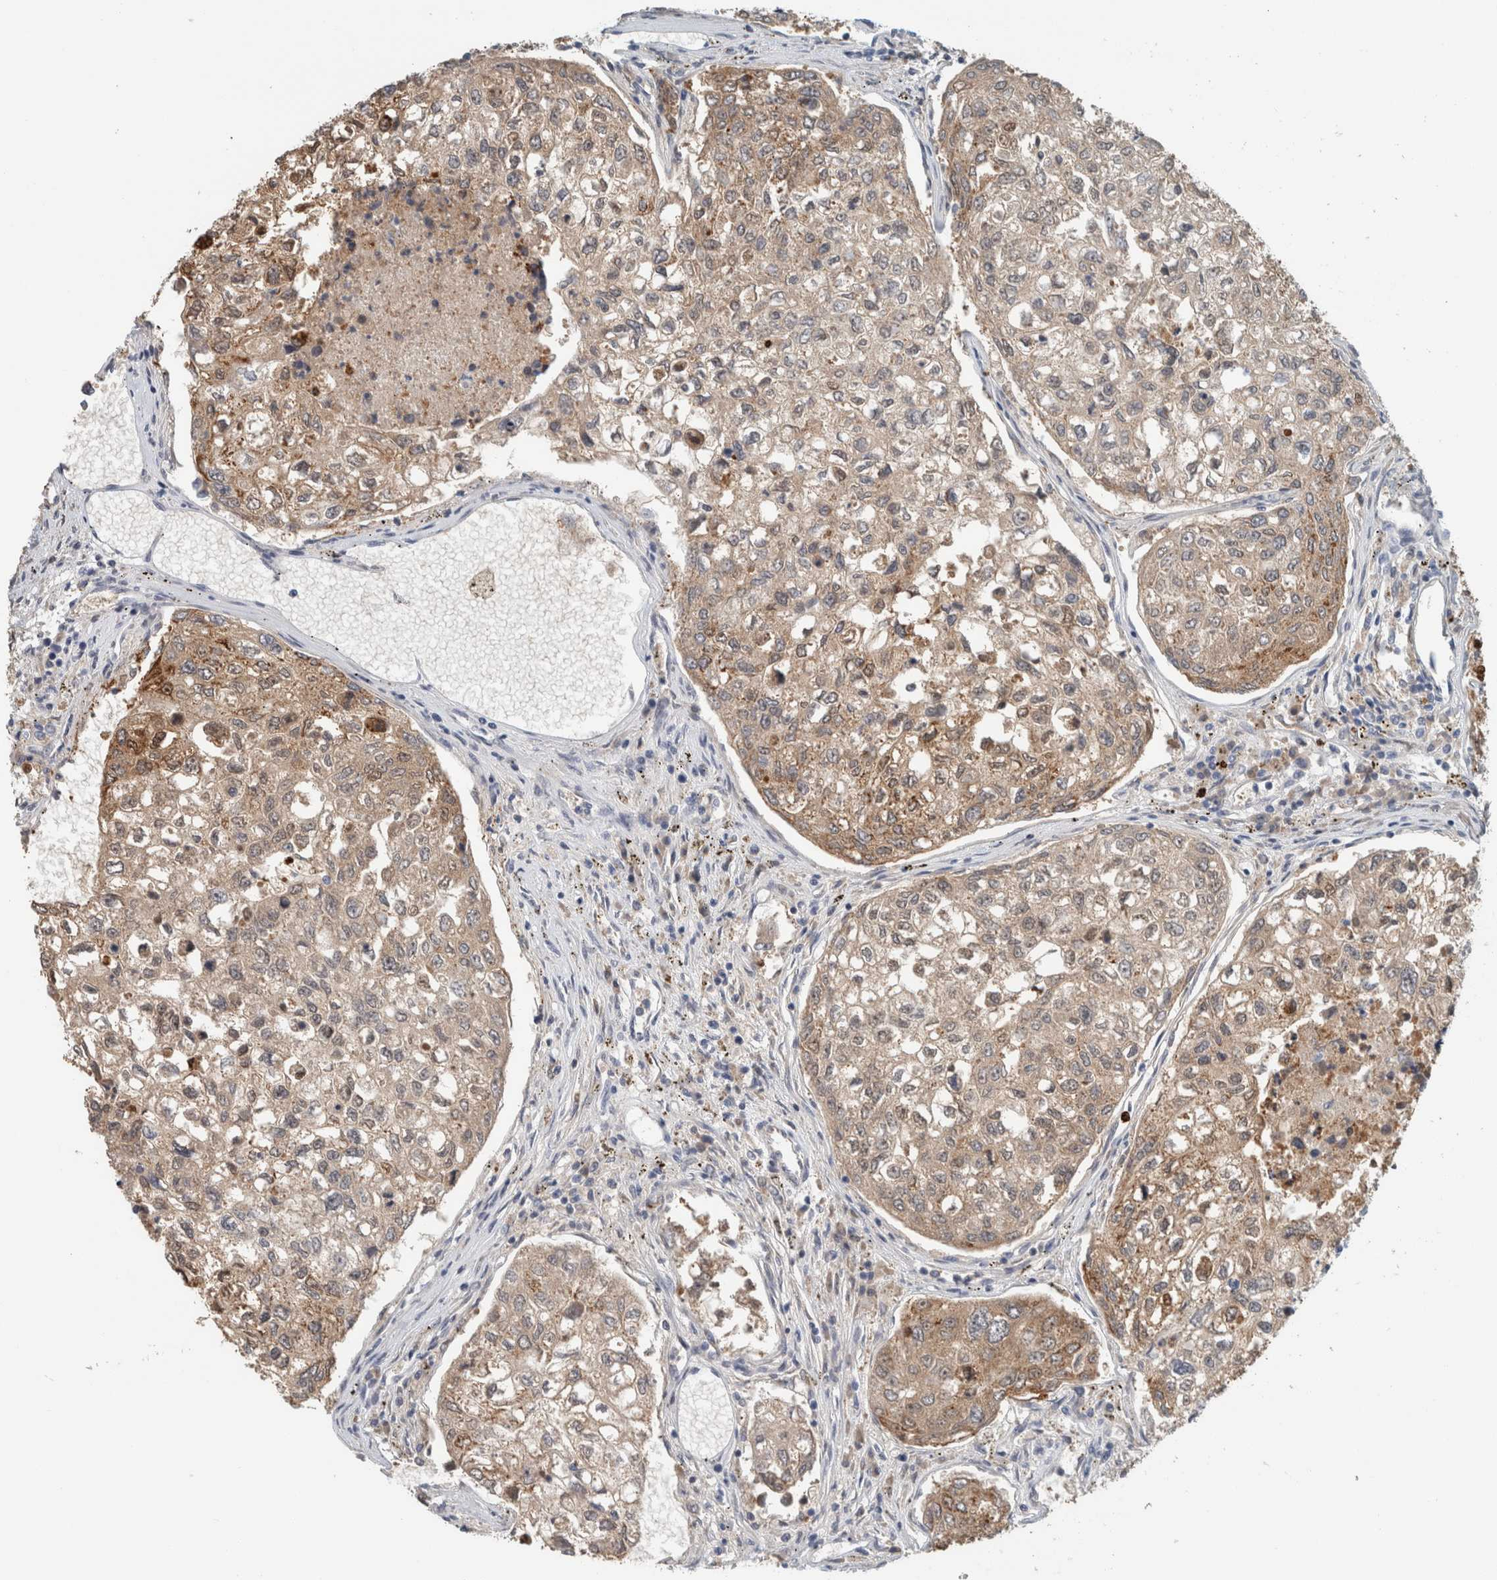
{"staining": {"intensity": "moderate", "quantity": ">75%", "location": "cytoplasmic/membranous"}, "tissue": "urothelial cancer", "cell_type": "Tumor cells", "image_type": "cancer", "snomed": [{"axis": "morphology", "description": "Urothelial carcinoma, High grade"}, {"axis": "topography", "description": "Lymph node"}, {"axis": "topography", "description": "Urinary bladder"}], "caption": "Urothelial cancer stained with DAB (3,3'-diaminobenzidine) immunohistochemistry exhibits medium levels of moderate cytoplasmic/membranous positivity in about >75% of tumor cells.", "gene": "CRAT", "patient": {"sex": "male", "age": 51}}